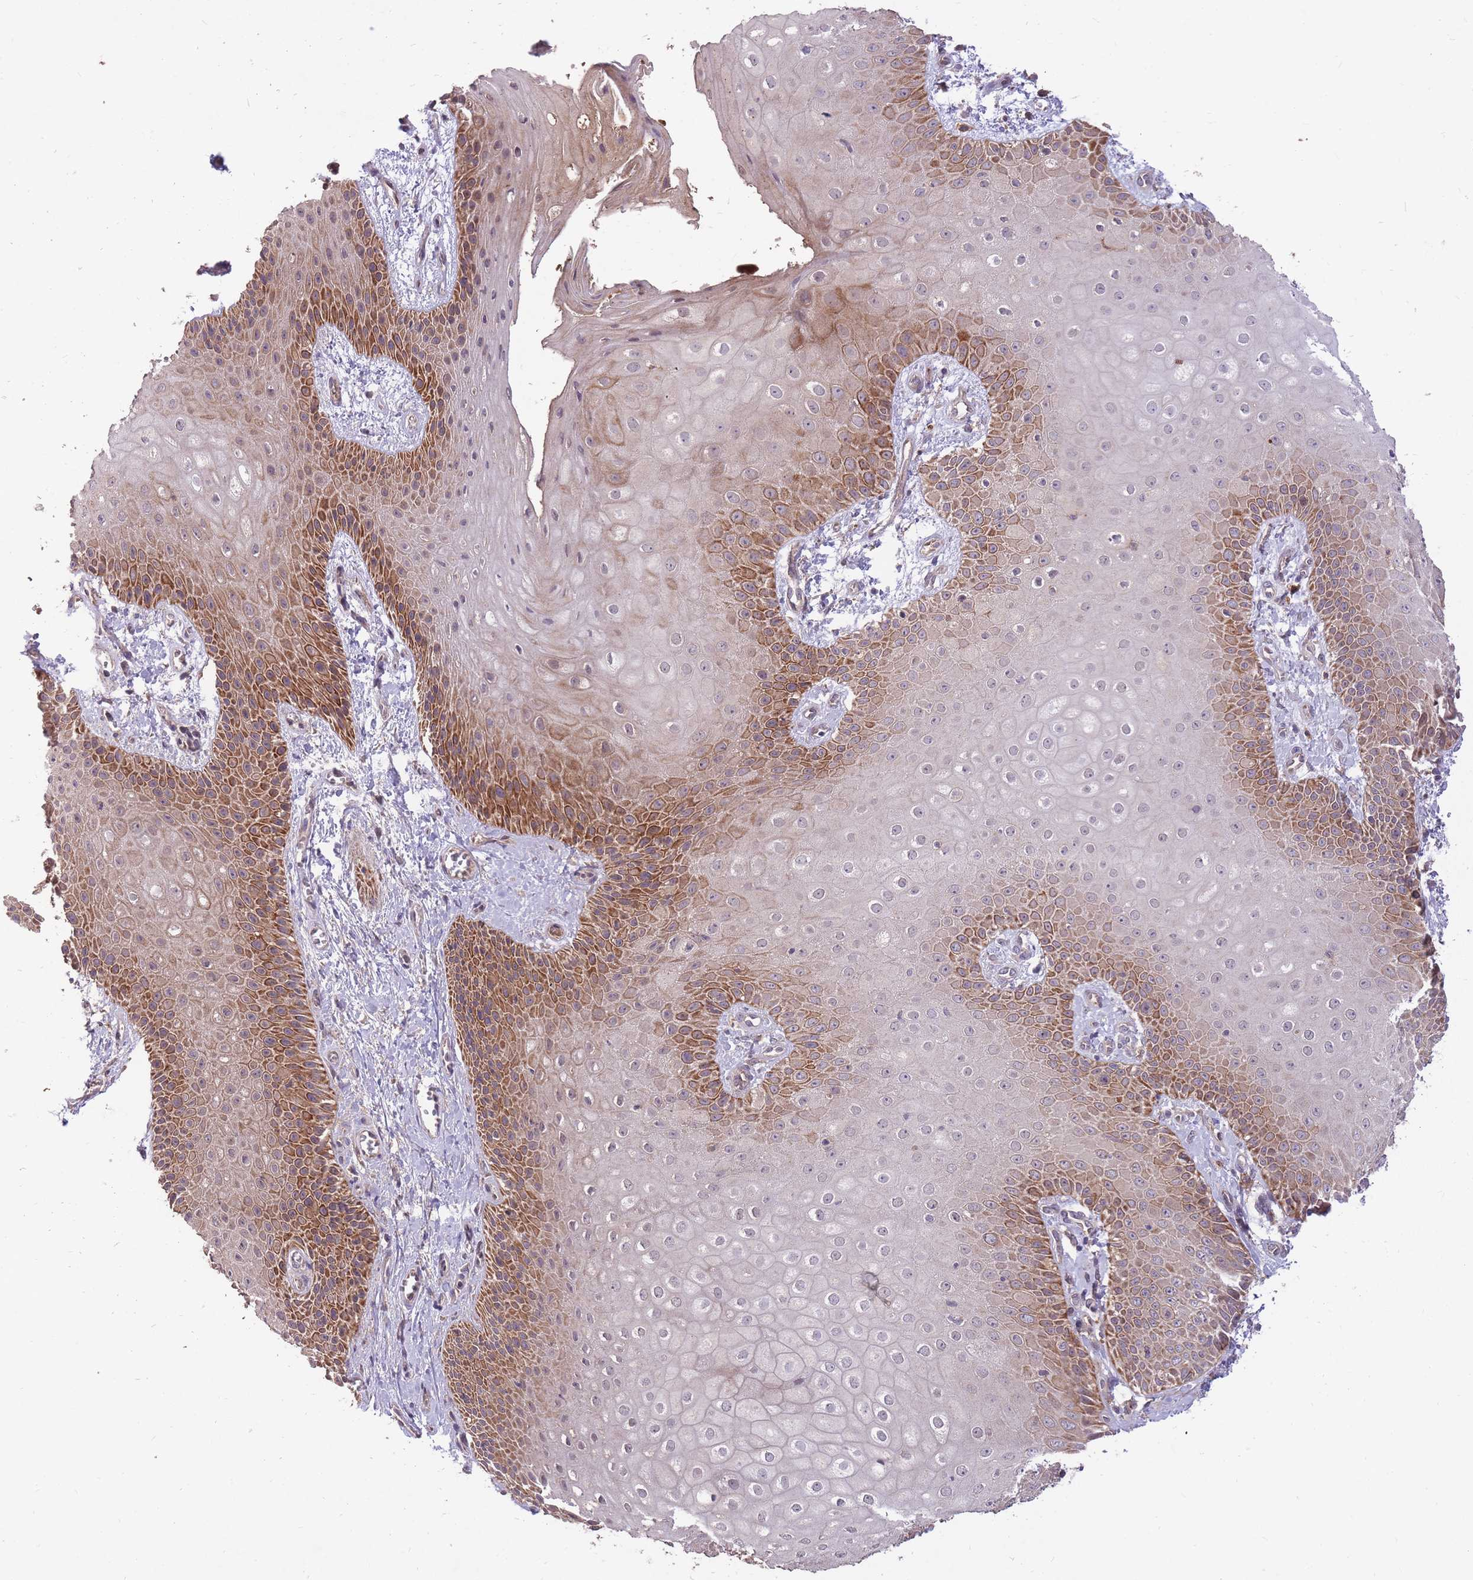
{"staining": {"intensity": "moderate", "quantity": "25%-75%", "location": "cytoplasmic/membranous"}, "tissue": "skin", "cell_type": "Epidermal cells", "image_type": "normal", "snomed": [{"axis": "morphology", "description": "Normal tissue, NOS"}, {"axis": "topography", "description": "Anal"}], "caption": "Normal skin was stained to show a protein in brown. There is medium levels of moderate cytoplasmic/membranous expression in approximately 25%-75% of epidermal cells. The protein of interest is stained brown, and the nuclei are stained in blue (DAB IHC with brightfield microscopy, high magnification).", "gene": "IGF2BP2", "patient": {"sex": "male", "age": 80}}